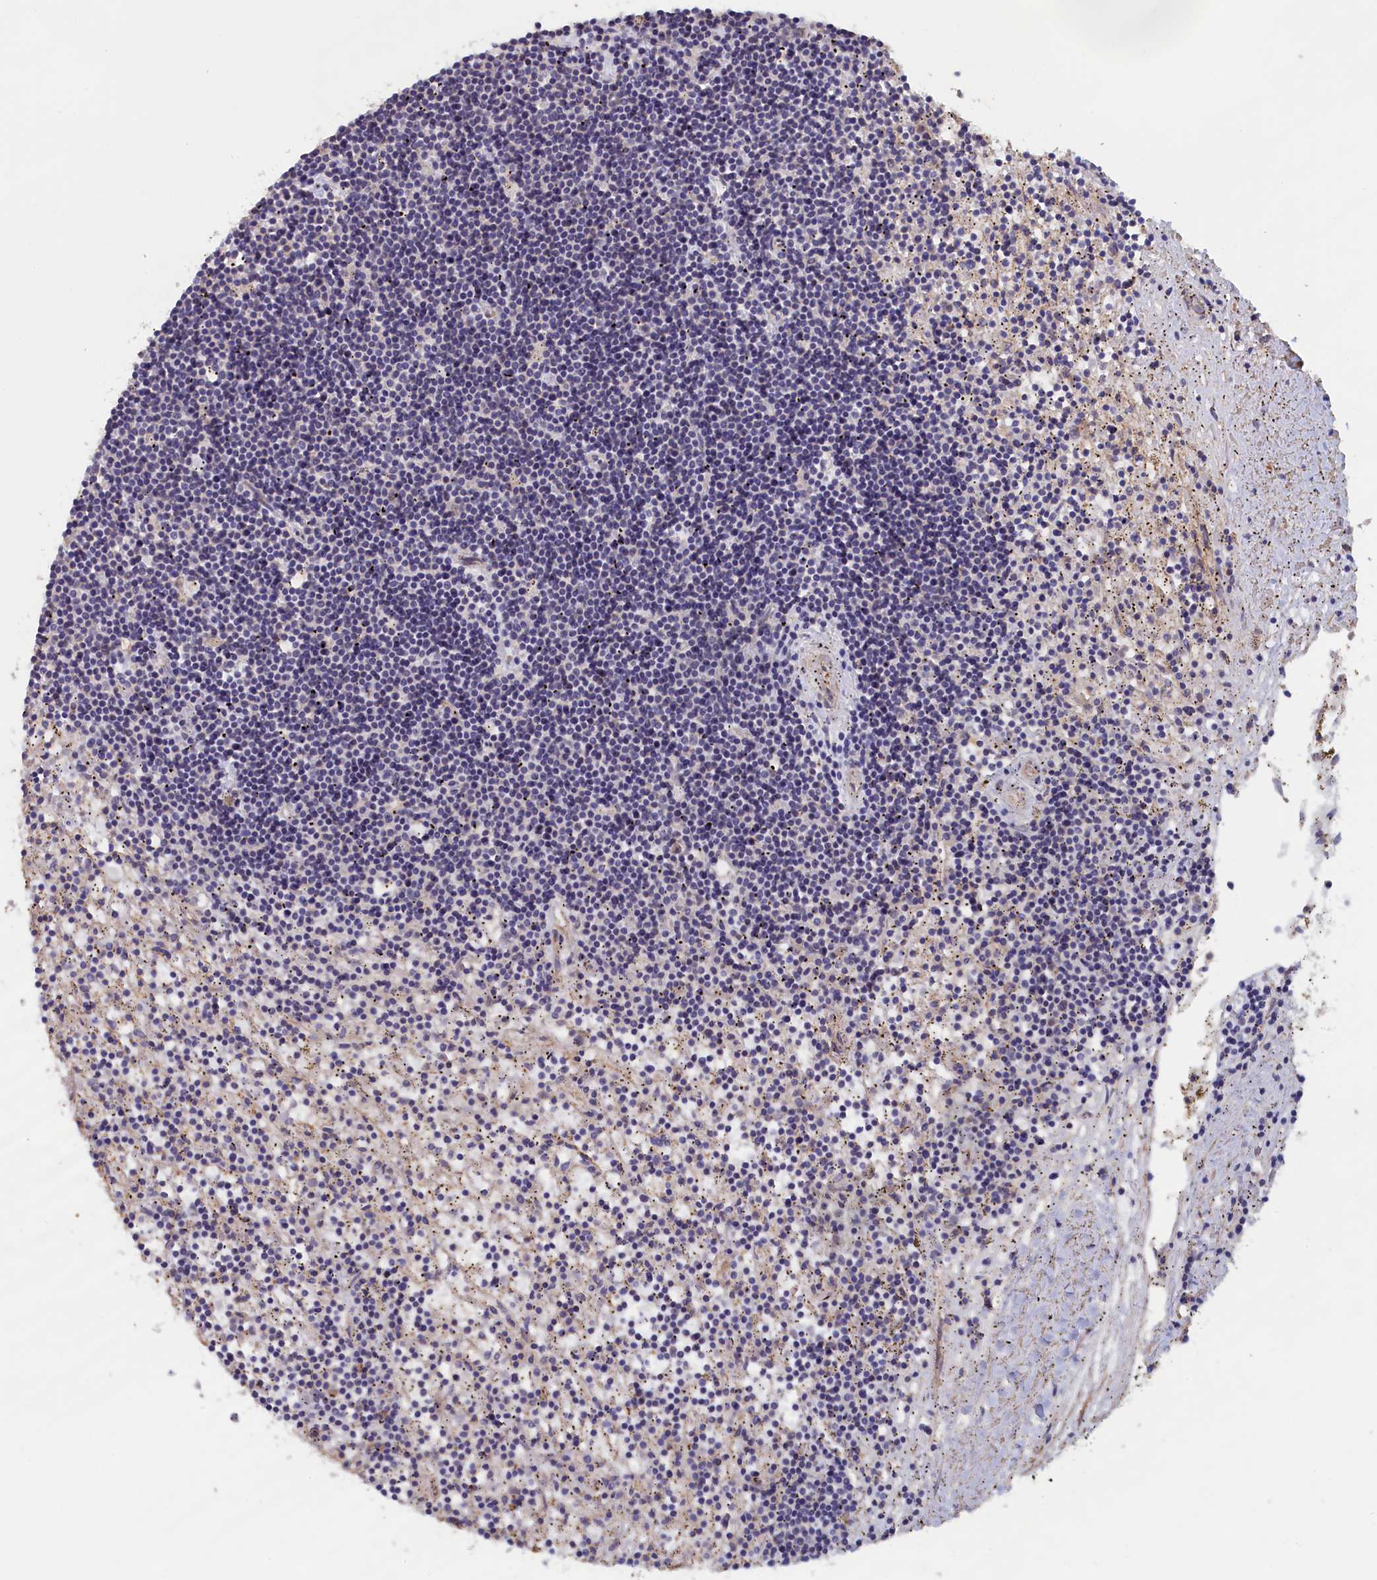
{"staining": {"intensity": "negative", "quantity": "none", "location": "none"}, "tissue": "lymphoma", "cell_type": "Tumor cells", "image_type": "cancer", "snomed": [{"axis": "morphology", "description": "Malignant lymphoma, non-Hodgkin's type, Low grade"}, {"axis": "topography", "description": "Spleen"}], "caption": "Histopathology image shows no significant protein positivity in tumor cells of lymphoma.", "gene": "ANKRD2", "patient": {"sex": "male", "age": 76}}